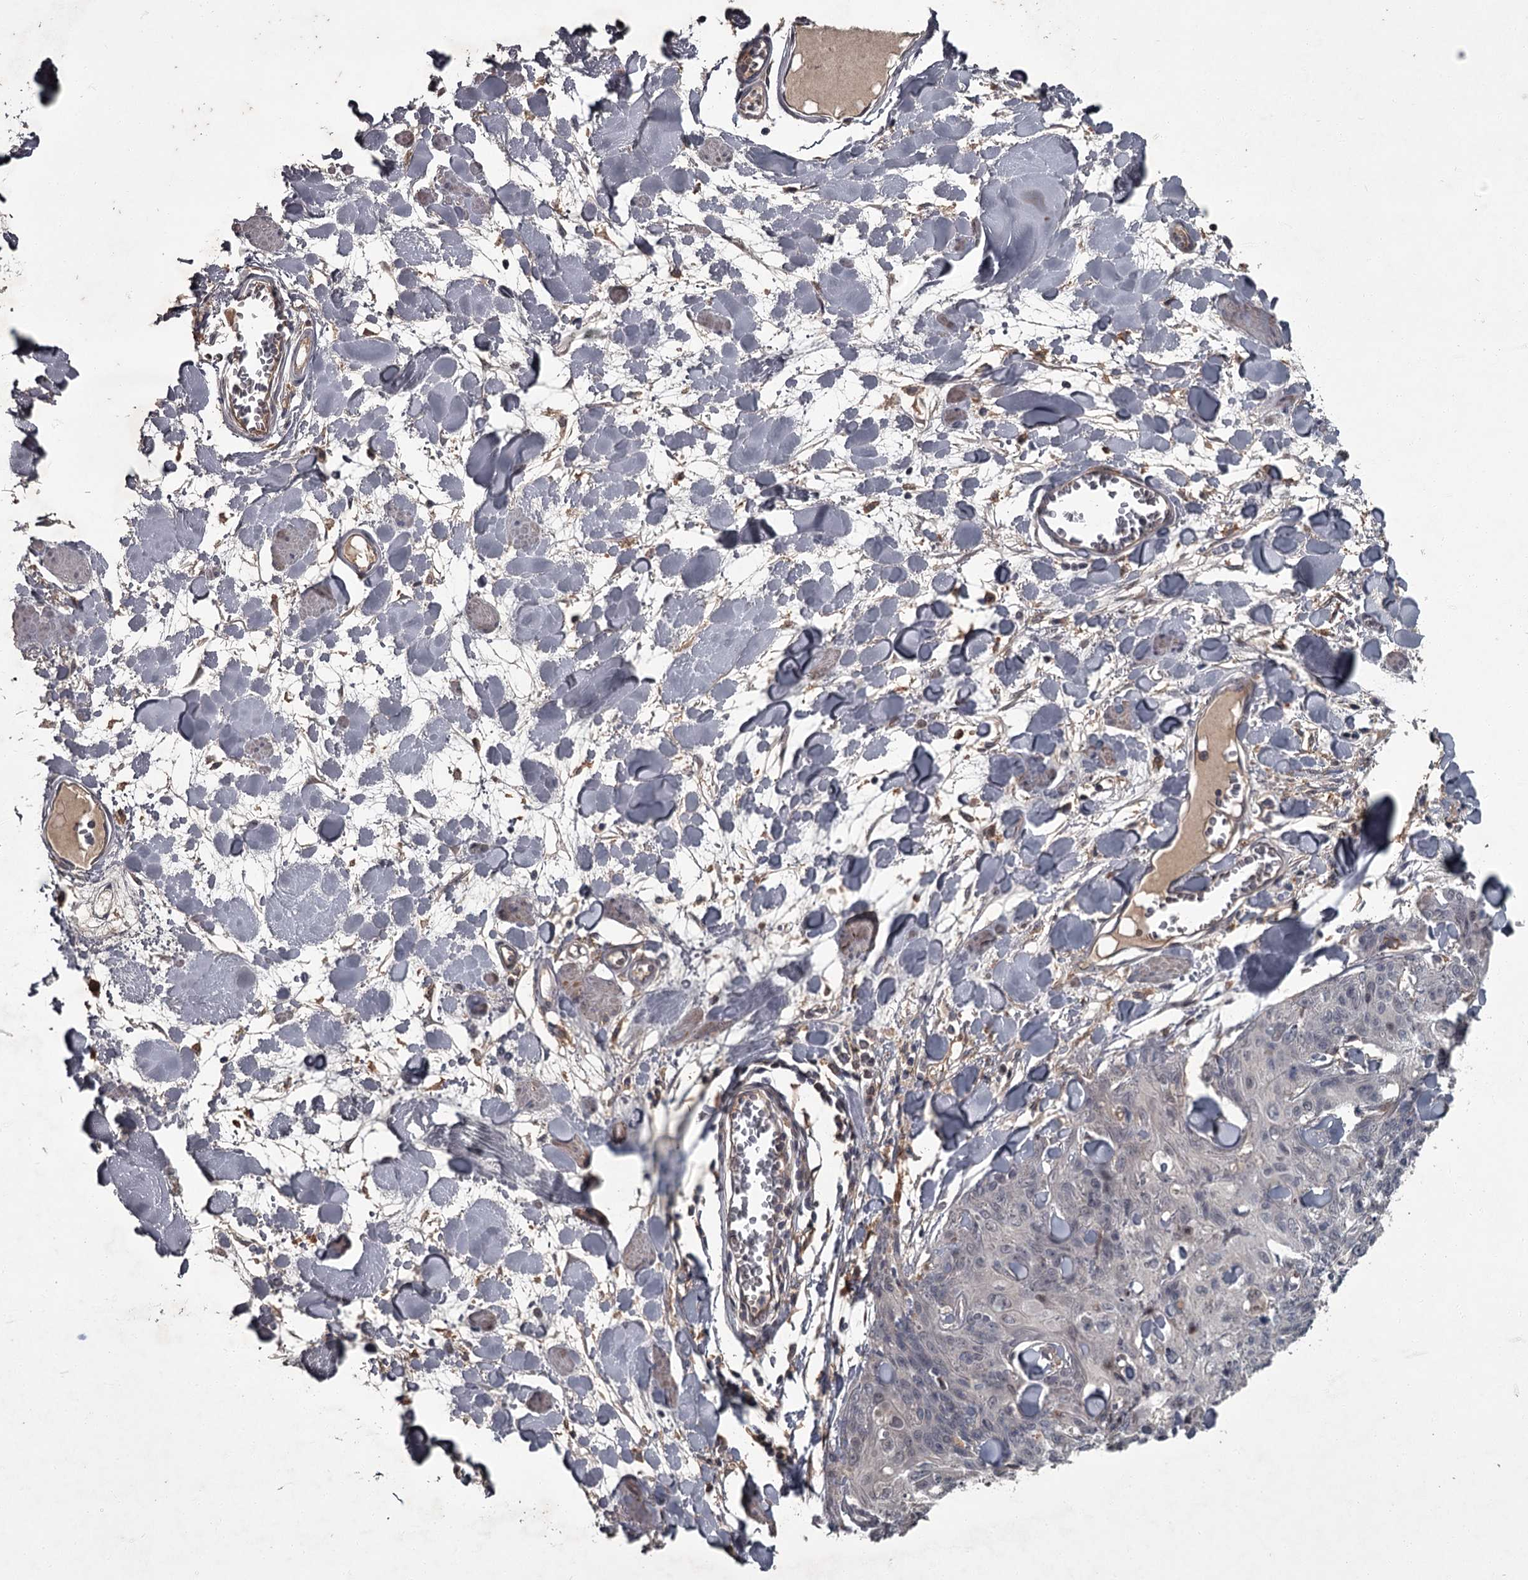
{"staining": {"intensity": "weak", "quantity": "<25%", "location": "nuclear"}, "tissue": "skin cancer", "cell_type": "Tumor cells", "image_type": "cancer", "snomed": [{"axis": "morphology", "description": "Squamous cell carcinoma, NOS"}, {"axis": "topography", "description": "Skin"}, {"axis": "topography", "description": "Vulva"}], "caption": "Immunohistochemistry image of skin cancer stained for a protein (brown), which demonstrates no expression in tumor cells.", "gene": "FLVCR2", "patient": {"sex": "female", "age": 85}}